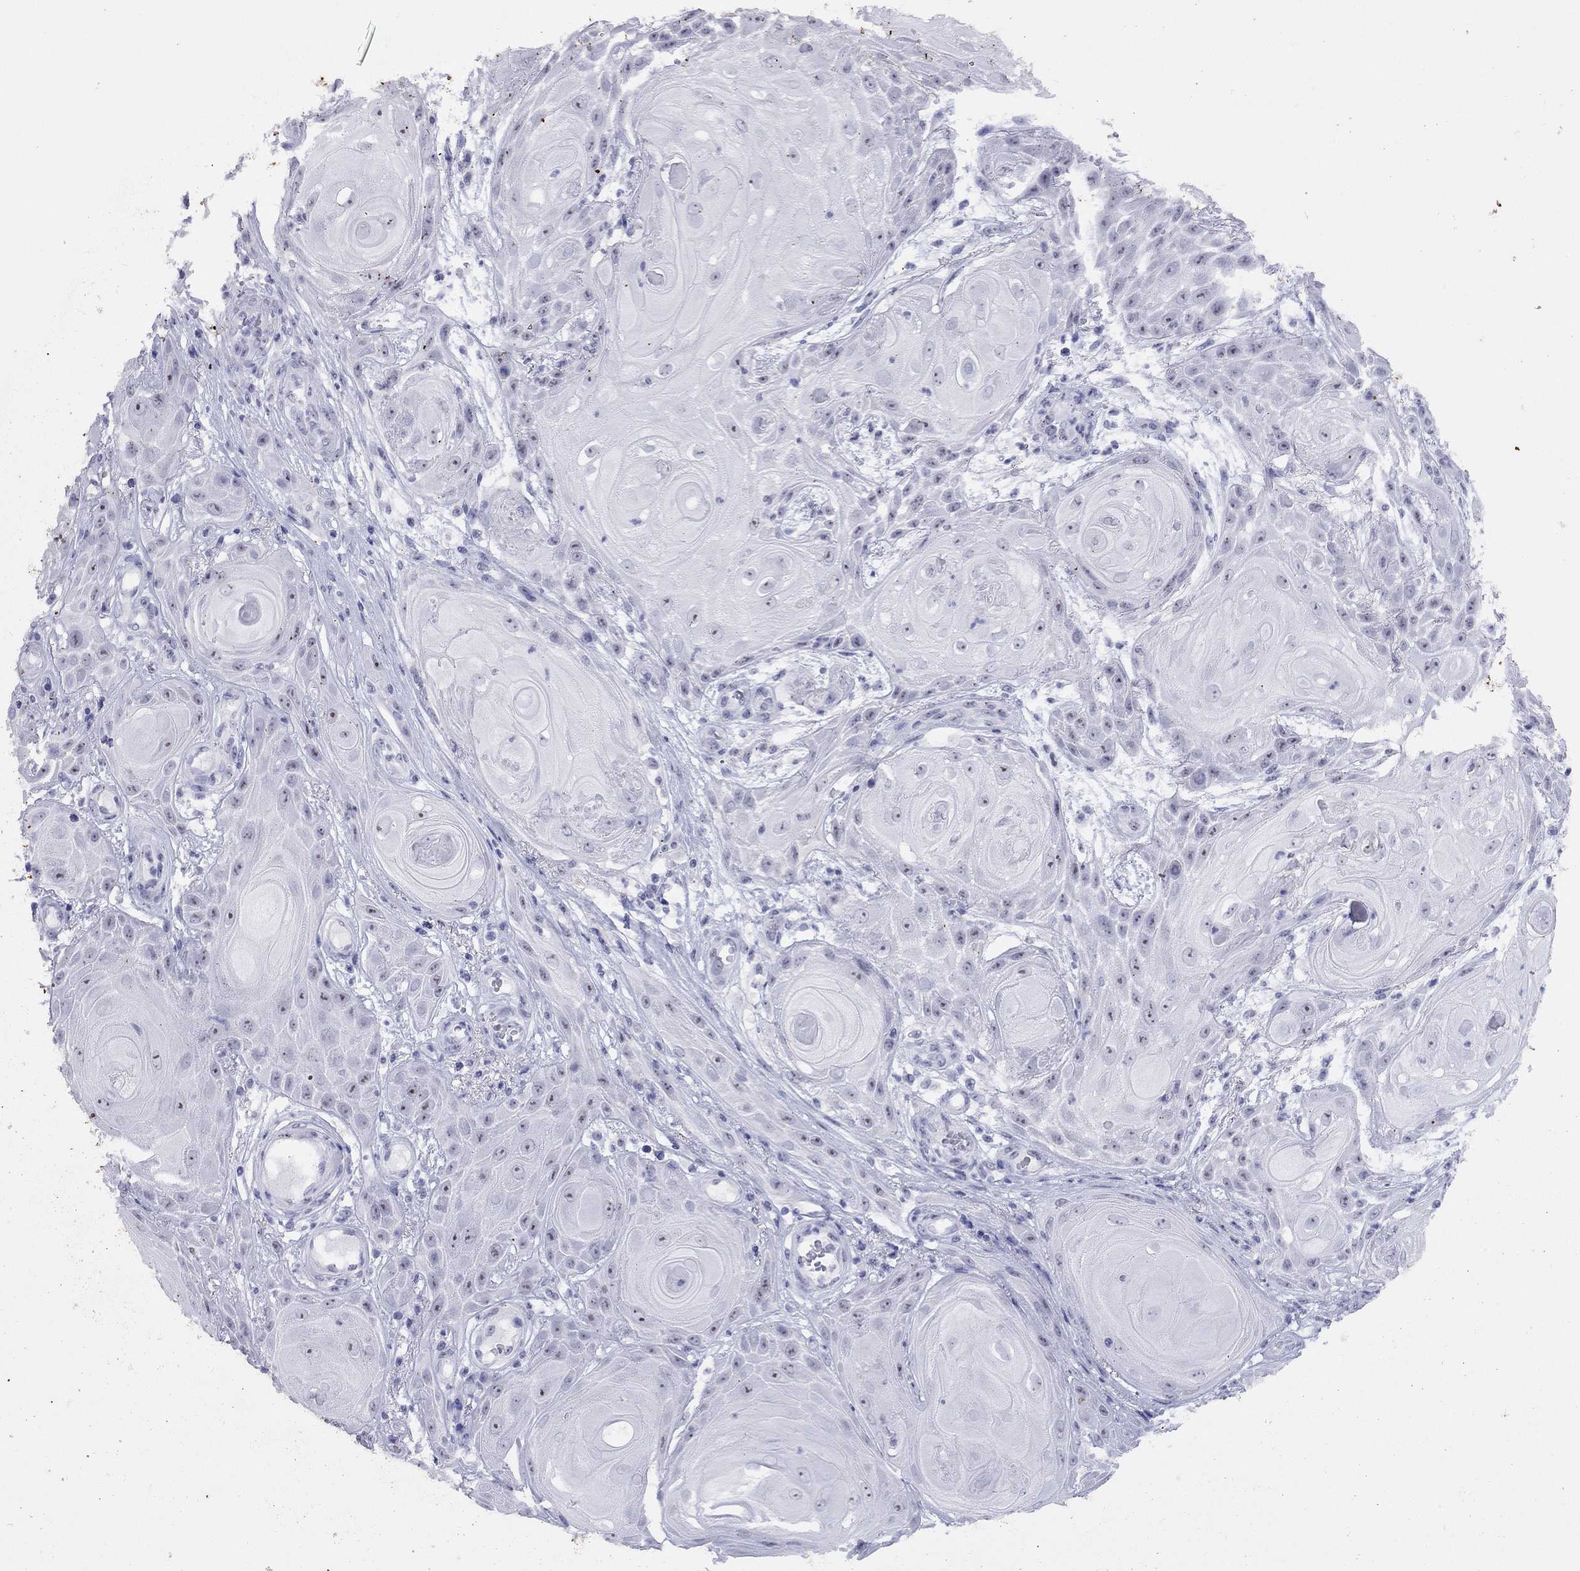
{"staining": {"intensity": "moderate", "quantity": "<25%", "location": "nuclear"}, "tissue": "skin cancer", "cell_type": "Tumor cells", "image_type": "cancer", "snomed": [{"axis": "morphology", "description": "Squamous cell carcinoma, NOS"}, {"axis": "topography", "description": "Skin"}], "caption": "IHC micrograph of neoplastic tissue: skin squamous cell carcinoma stained using immunohistochemistry reveals low levels of moderate protein expression localized specifically in the nuclear of tumor cells, appearing as a nuclear brown color.", "gene": "LYAR", "patient": {"sex": "male", "age": 62}}